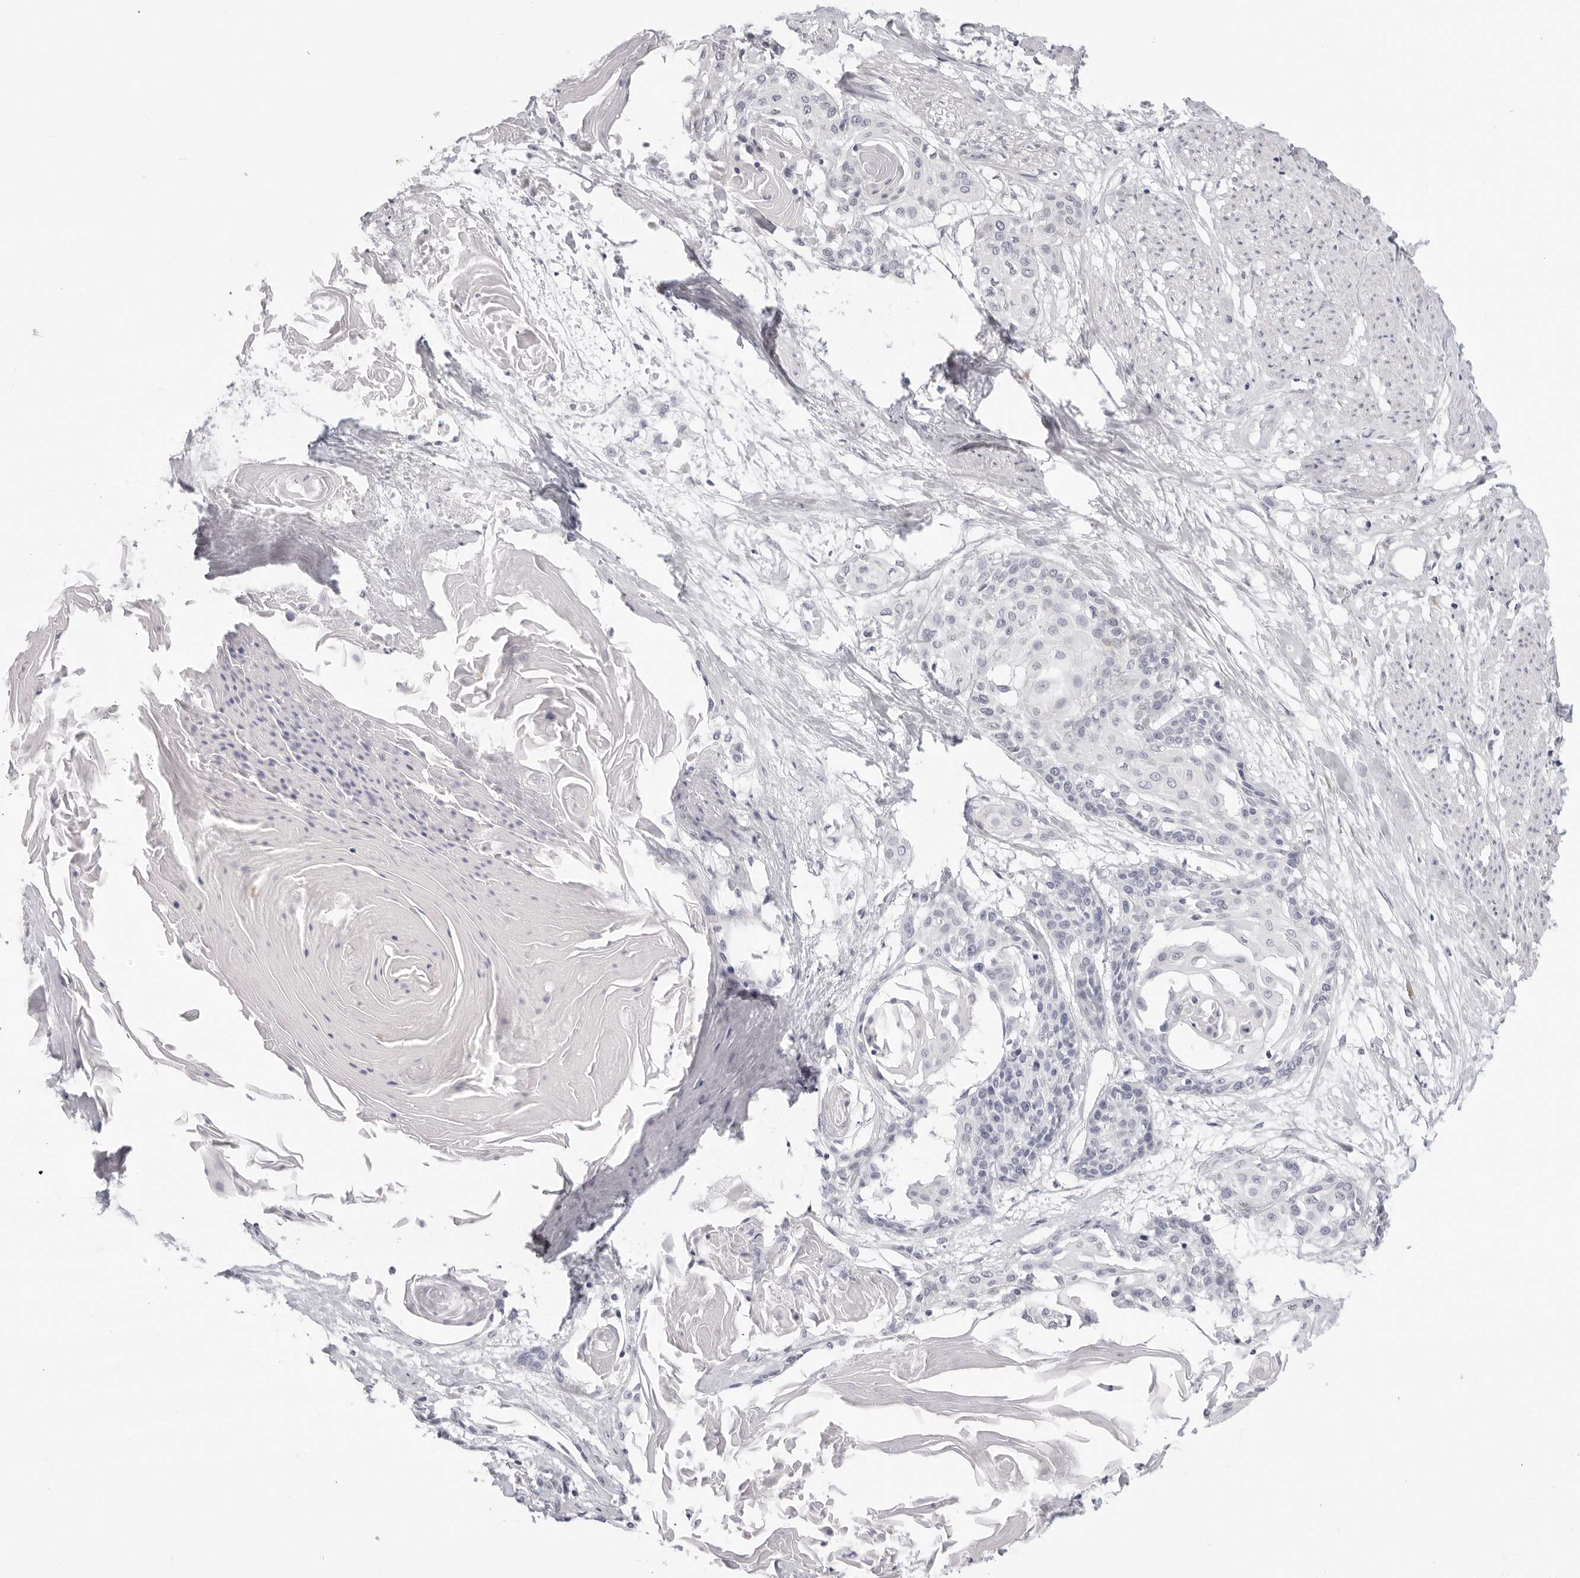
{"staining": {"intensity": "negative", "quantity": "none", "location": "none"}, "tissue": "cervical cancer", "cell_type": "Tumor cells", "image_type": "cancer", "snomed": [{"axis": "morphology", "description": "Squamous cell carcinoma, NOS"}, {"axis": "topography", "description": "Cervix"}], "caption": "High magnification brightfield microscopy of squamous cell carcinoma (cervical) stained with DAB (3,3'-diaminobenzidine) (brown) and counterstained with hematoxylin (blue): tumor cells show no significant expression.", "gene": "EDN2", "patient": {"sex": "female", "age": 57}}